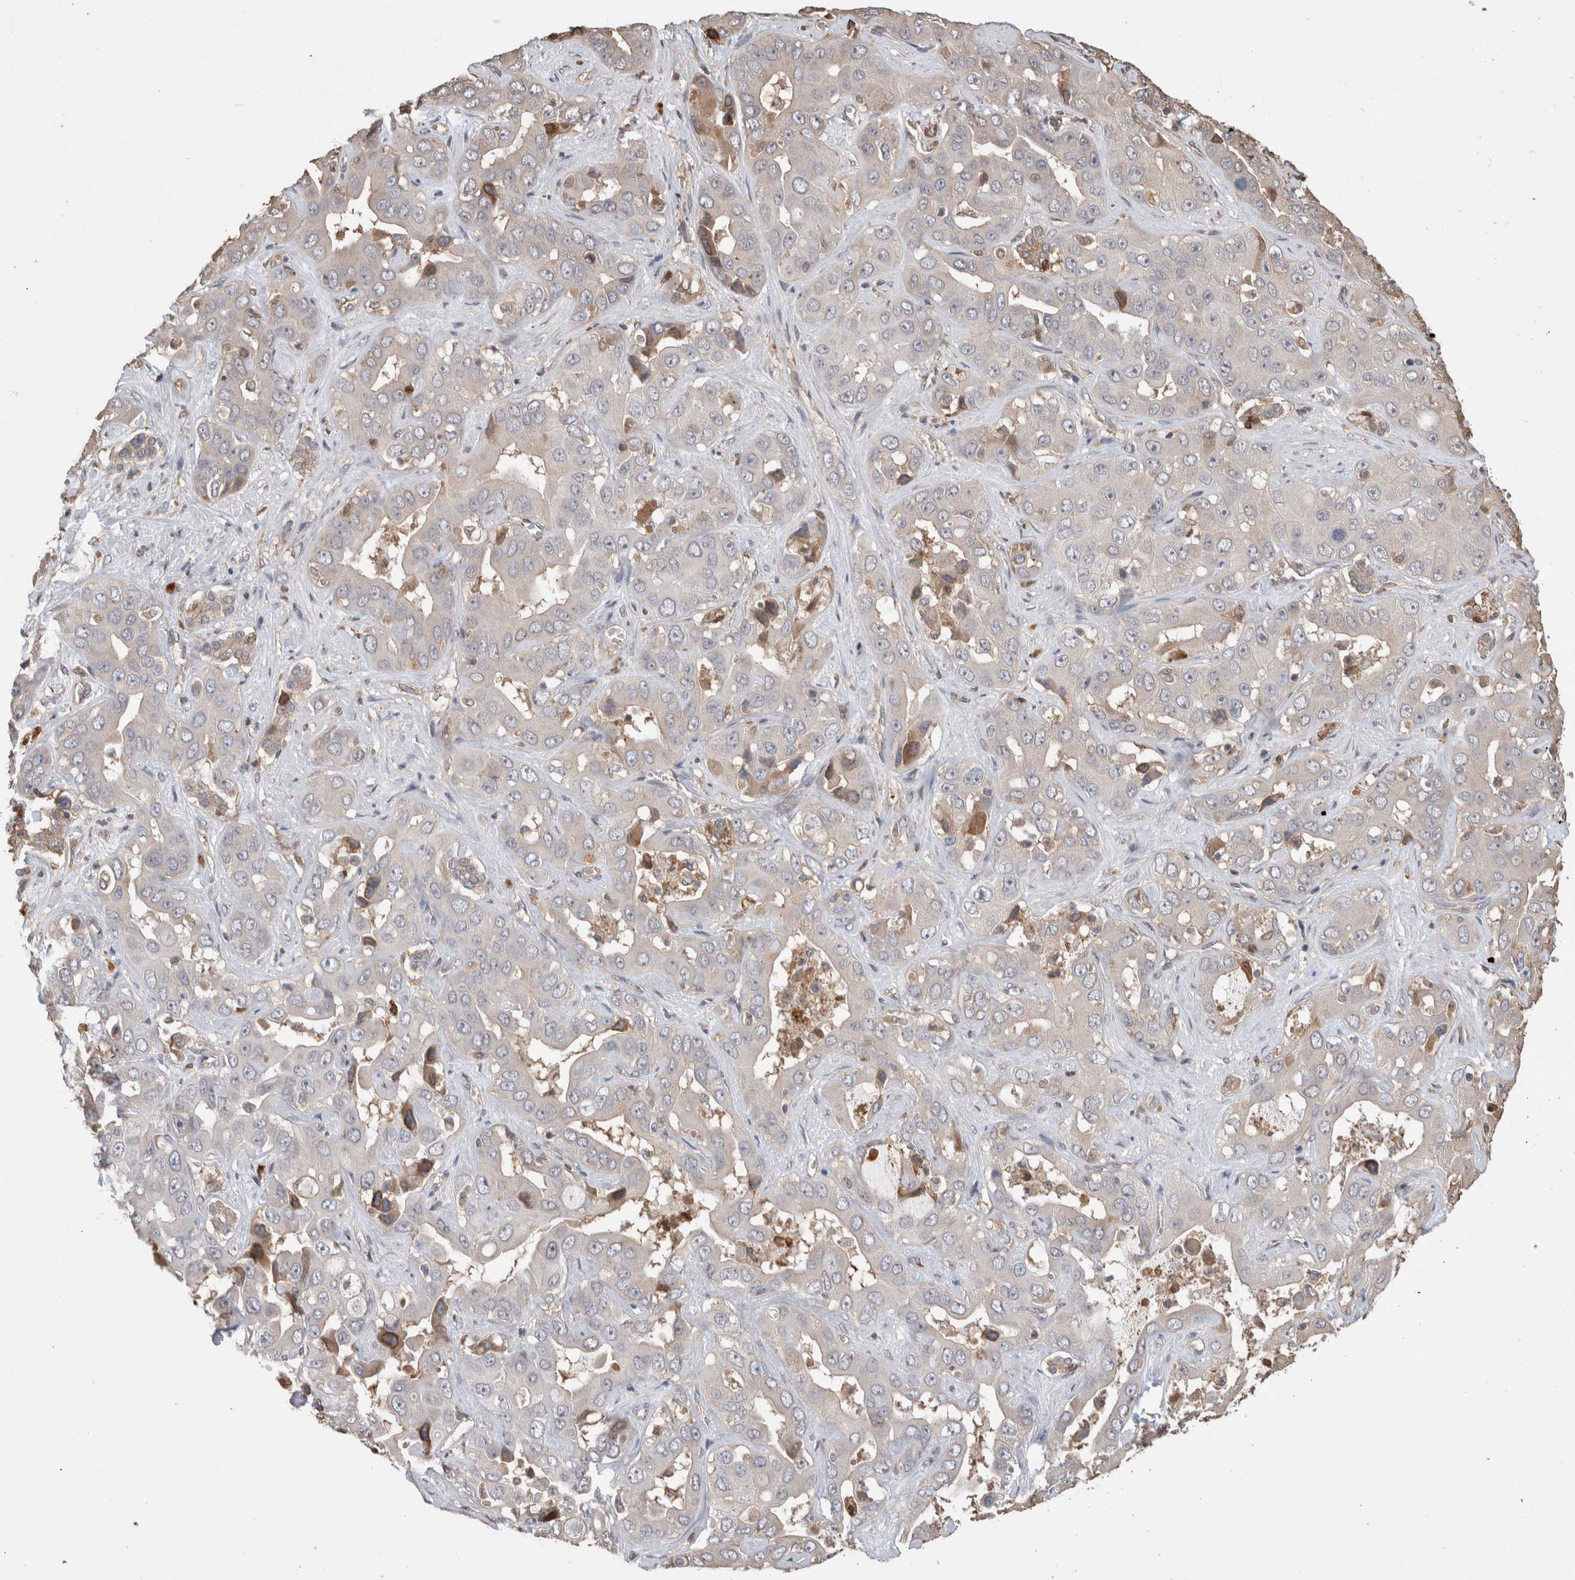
{"staining": {"intensity": "moderate", "quantity": "<25%", "location": "cytoplasmic/membranous"}, "tissue": "liver cancer", "cell_type": "Tumor cells", "image_type": "cancer", "snomed": [{"axis": "morphology", "description": "Cholangiocarcinoma"}, {"axis": "topography", "description": "Liver"}], "caption": "Brown immunohistochemical staining in liver cholangiocarcinoma shows moderate cytoplasmic/membranous positivity in approximately <25% of tumor cells. The staining was performed using DAB to visualize the protein expression in brown, while the nuclei were stained in blue with hematoxylin (Magnification: 20x).", "gene": "TRIM5", "patient": {"sex": "female", "age": 52}}